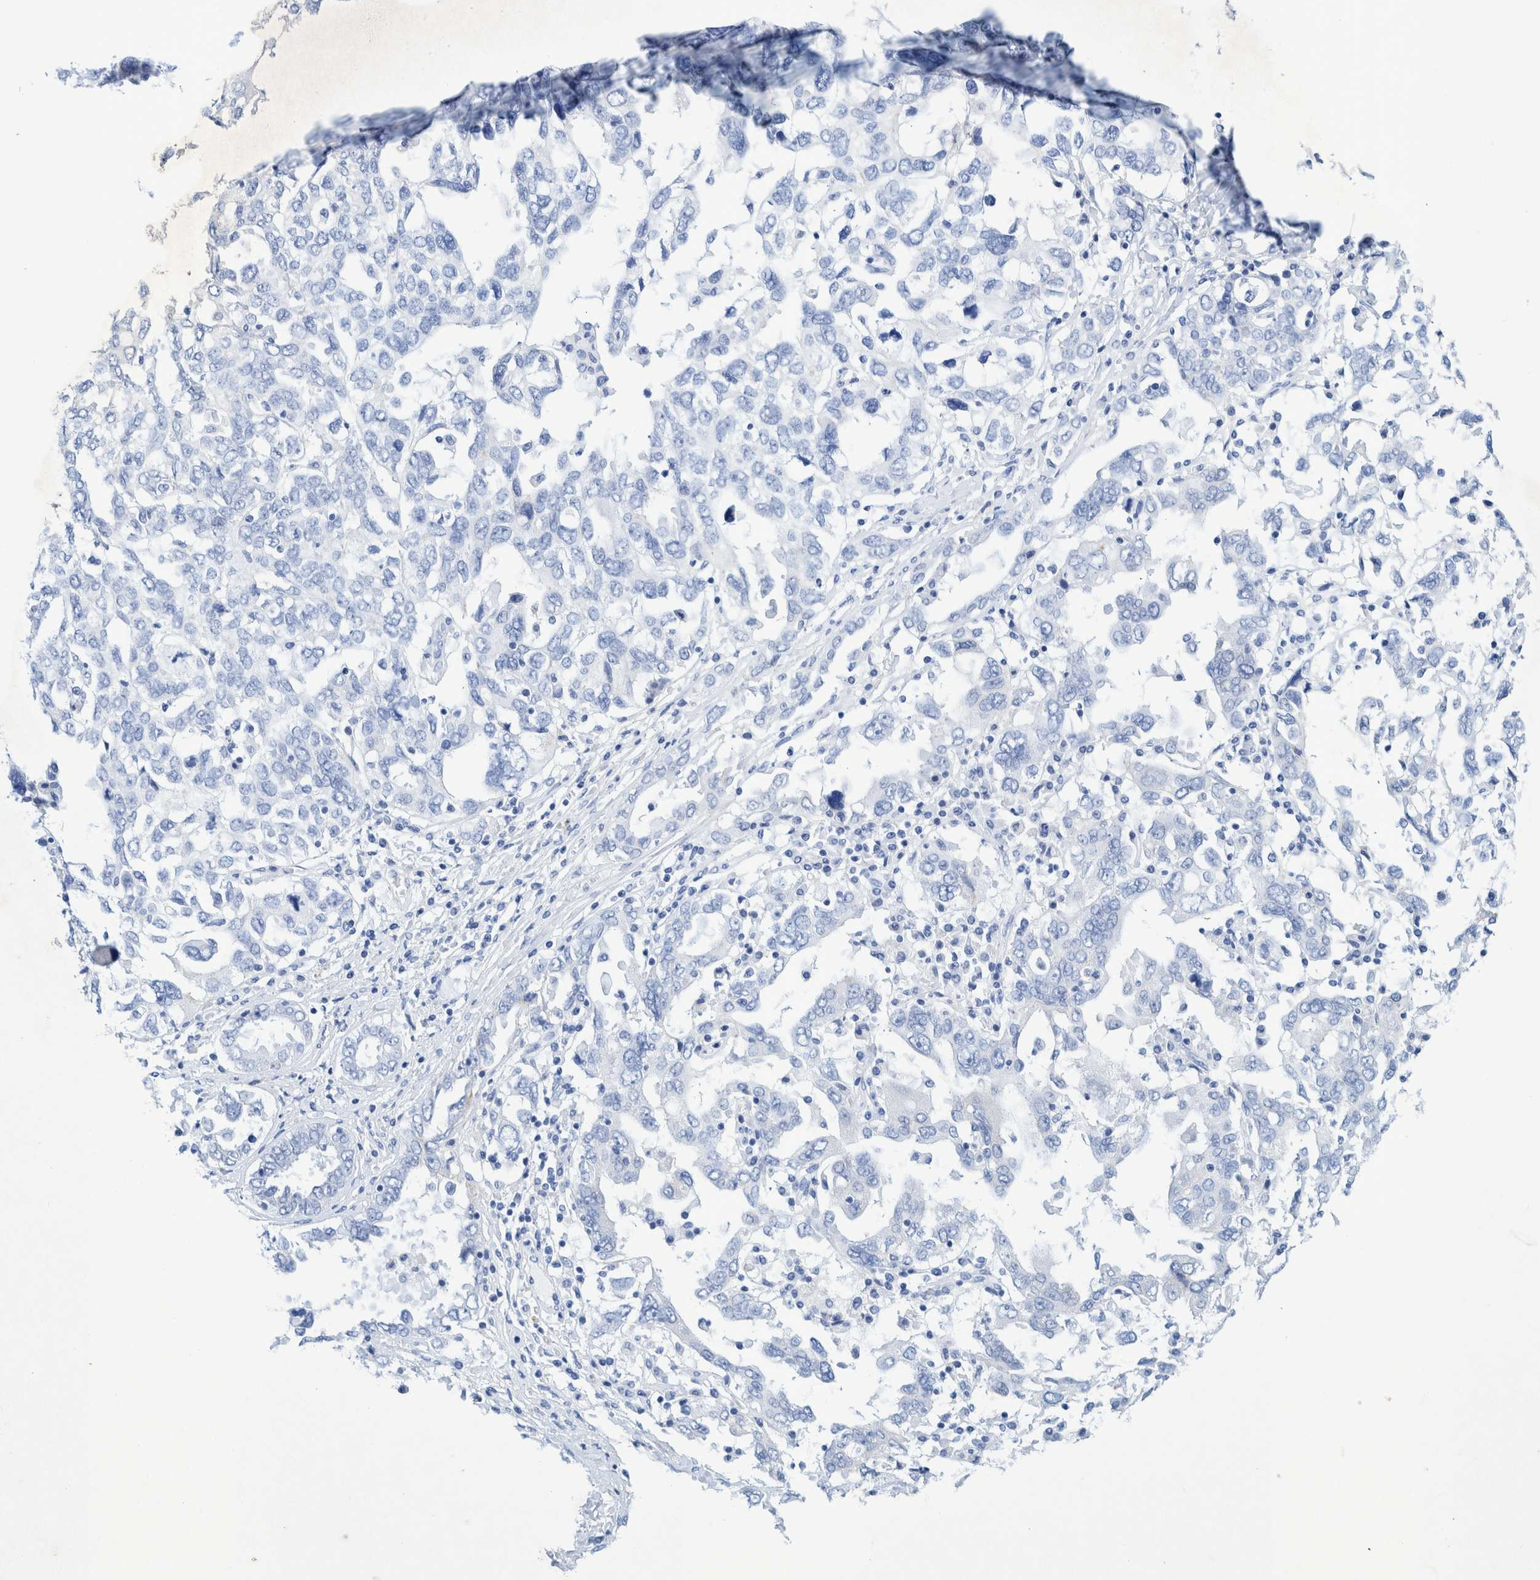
{"staining": {"intensity": "negative", "quantity": "none", "location": "none"}, "tissue": "ovarian cancer", "cell_type": "Tumor cells", "image_type": "cancer", "snomed": [{"axis": "morphology", "description": "Carcinoma, endometroid"}, {"axis": "topography", "description": "Ovary"}], "caption": "IHC photomicrograph of neoplastic tissue: ovarian cancer (endometroid carcinoma) stained with DAB reveals no significant protein expression in tumor cells. (DAB immunohistochemistry (IHC) with hematoxylin counter stain).", "gene": "PERP", "patient": {"sex": "female", "age": 62}}